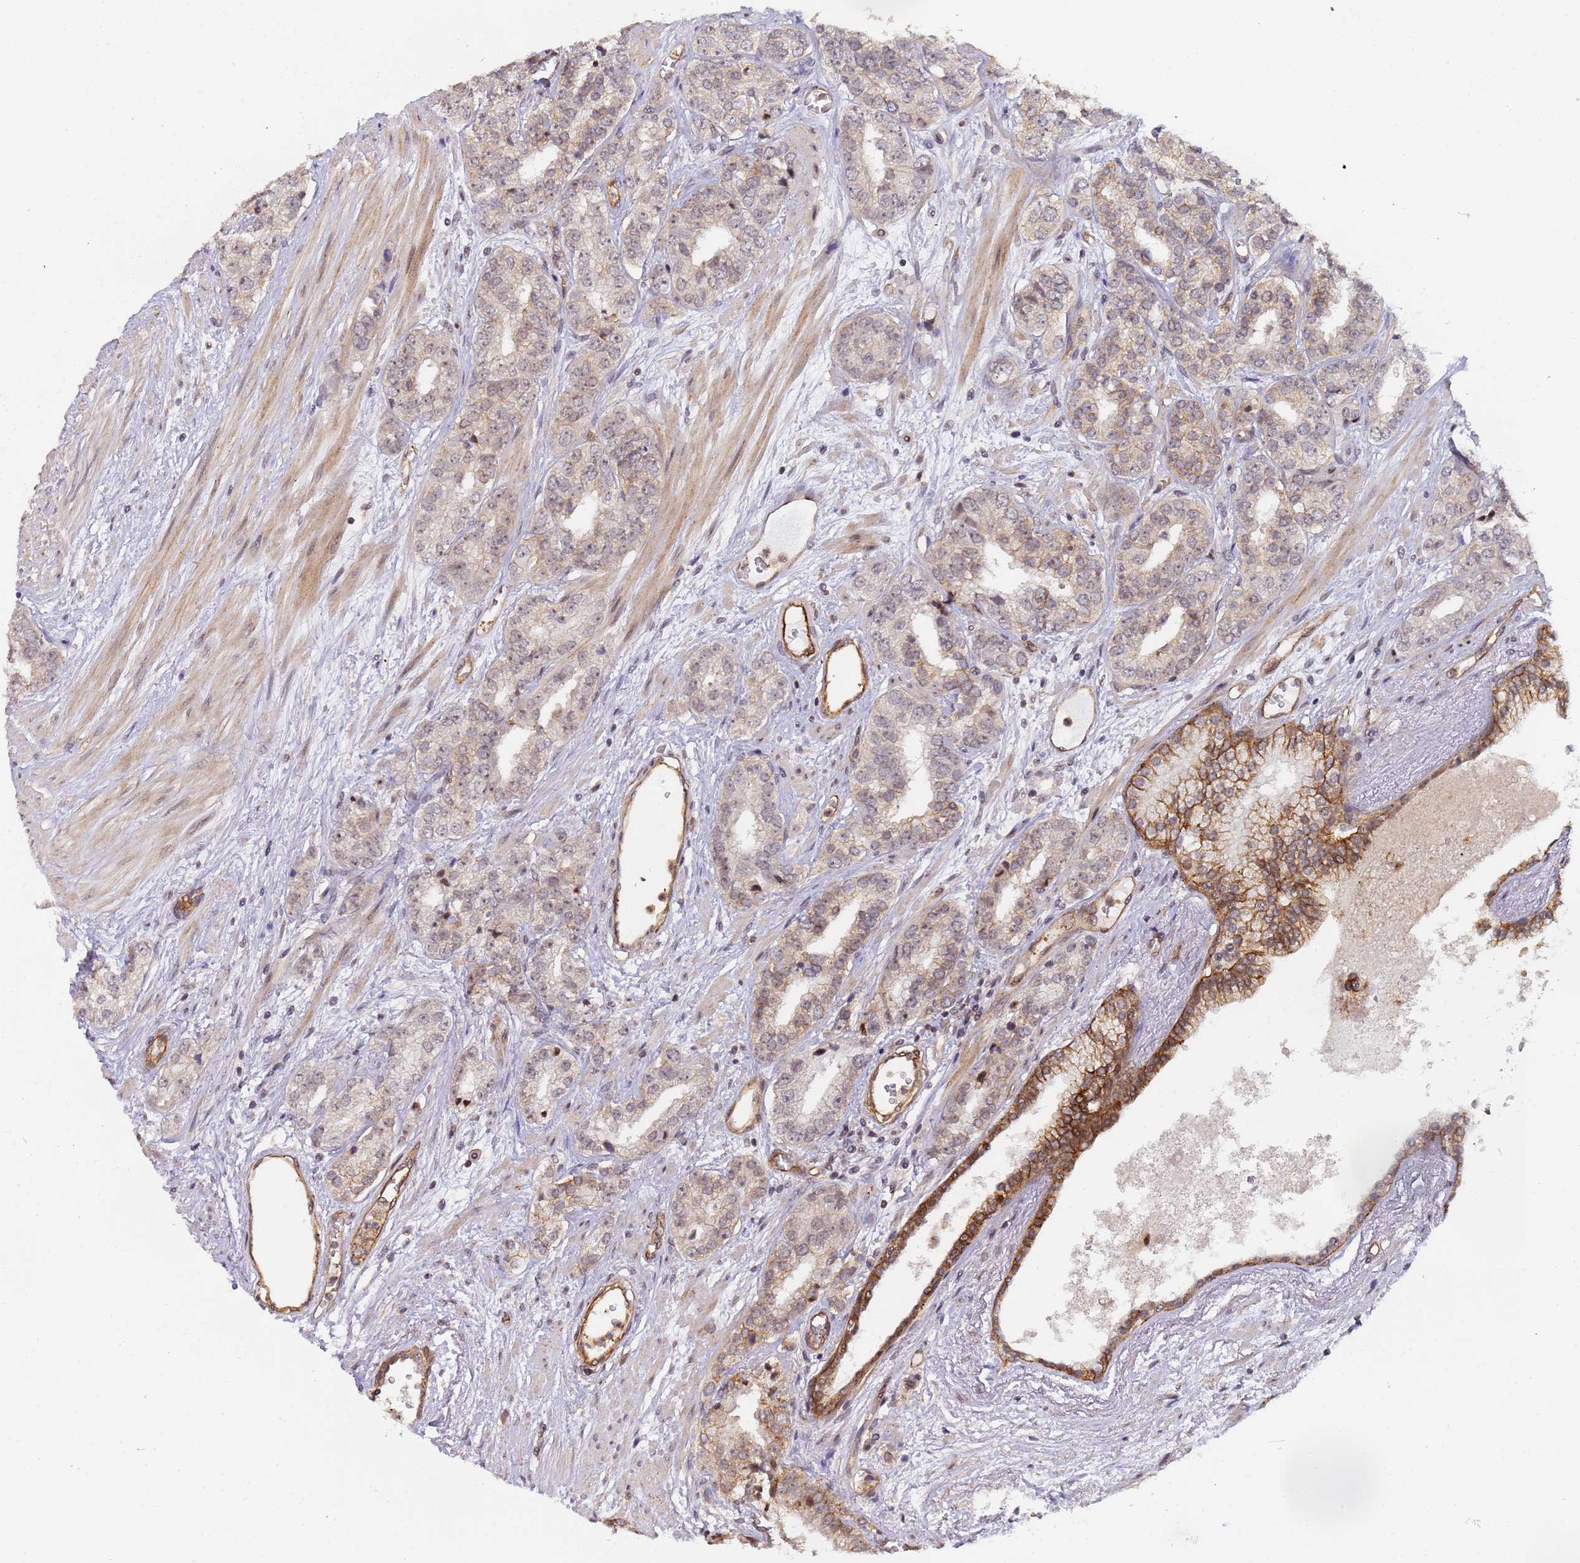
{"staining": {"intensity": "weak", "quantity": "<25%", "location": "cytoplasmic/membranous"}, "tissue": "prostate cancer", "cell_type": "Tumor cells", "image_type": "cancer", "snomed": [{"axis": "morphology", "description": "Adenocarcinoma, High grade"}, {"axis": "topography", "description": "Prostate"}], "caption": "The photomicrograph shows no staining of tumor cells in adenocarcinoma (high-grade) (prostate).", "gene": "EMC2", "patient": {"sex": "male", "age": 71}}